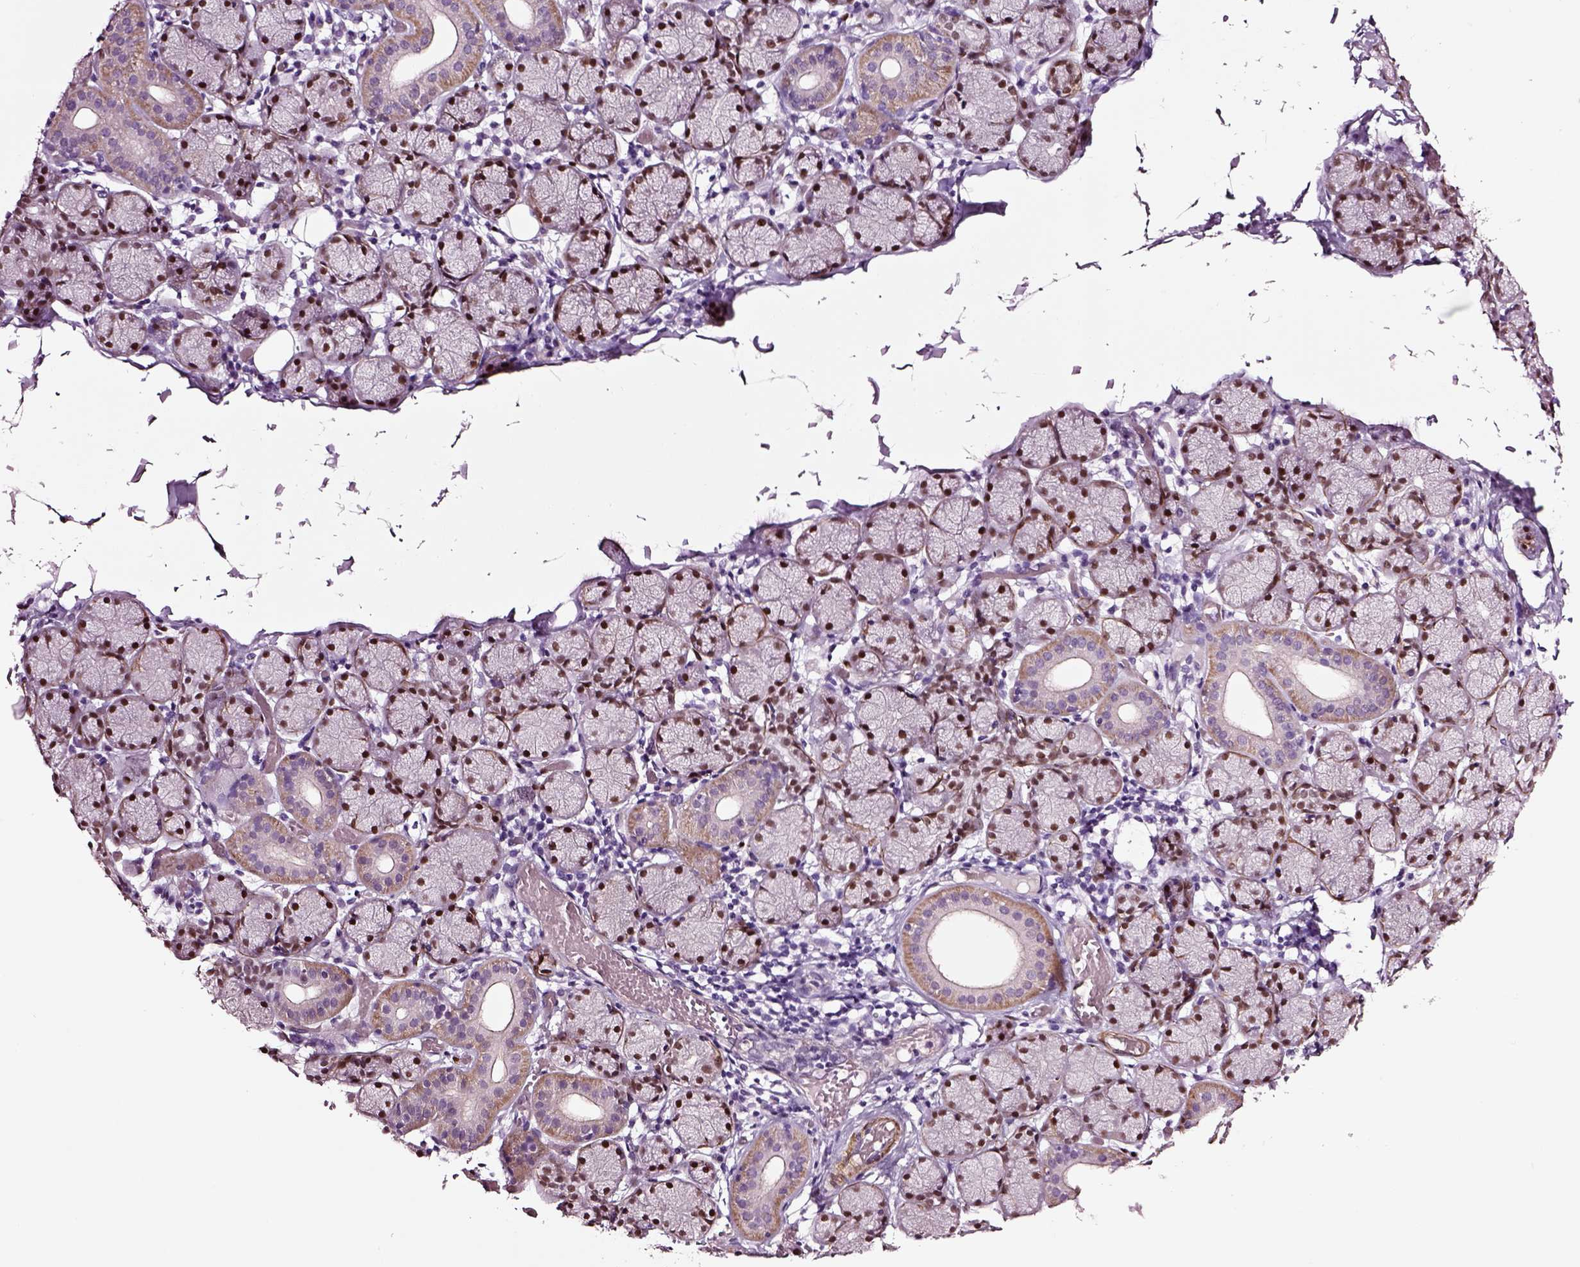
{"staining": {"intensity": "strong", "quantity": ">75%", "location": "nuclear"}, "tissue": "salivary gland", "cell_type": "Glandular cells", "image_type": "normal", "snomed": [{"axis": "morphology", "description": "Normal tissue, NOS"}, {"axis": "topography", "description": "Salivary gland"}], "caption": "This histopathology image shows IHC staining of benign human salivary gland, with high strong nuclear staining in about >75% of glandular cells.", "gene": "SOX10", "patient": {"sex": "female", "age": 24}}